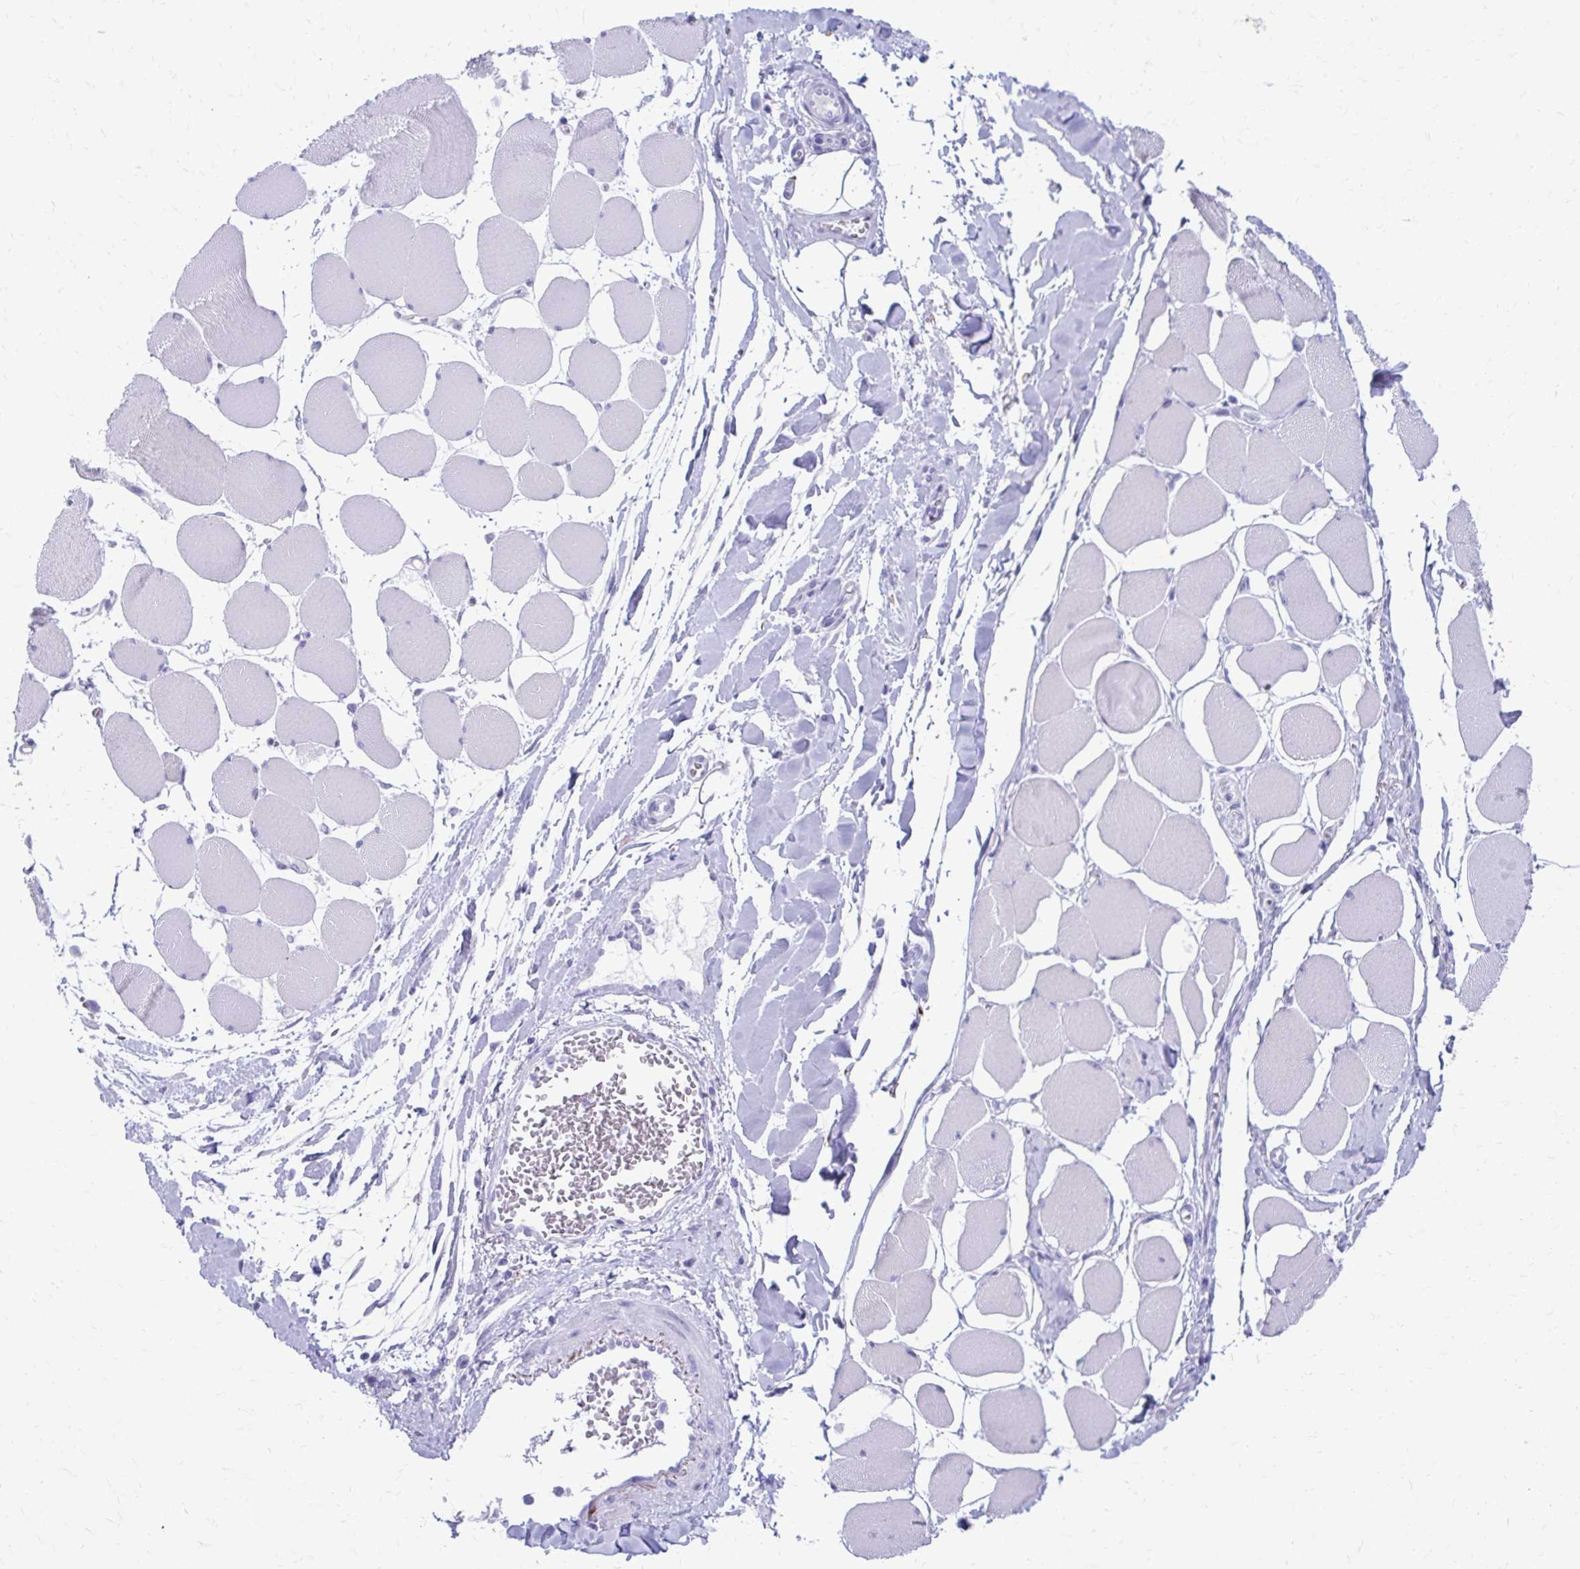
{"staining": {"intensity": "negative", "quantity": "none", "location": "none"}, "tissue": "skeletal muscle", "cell_type": "Myocytes", "image_type": "normal", "snomed": [{"axis": "morphology", "description": "Normal tissue, NOS"}, {"axis": "topography", "description": "Skeletal muscle"}], "caption": "An immunohistochemistry (IHC) photomicrograph of unremarkable skeletal muscle is shown. There is no staining in myocytes of skeletal muscle.", "gene": "SATL1", "patient": {"sex": "female", "age": 75}}